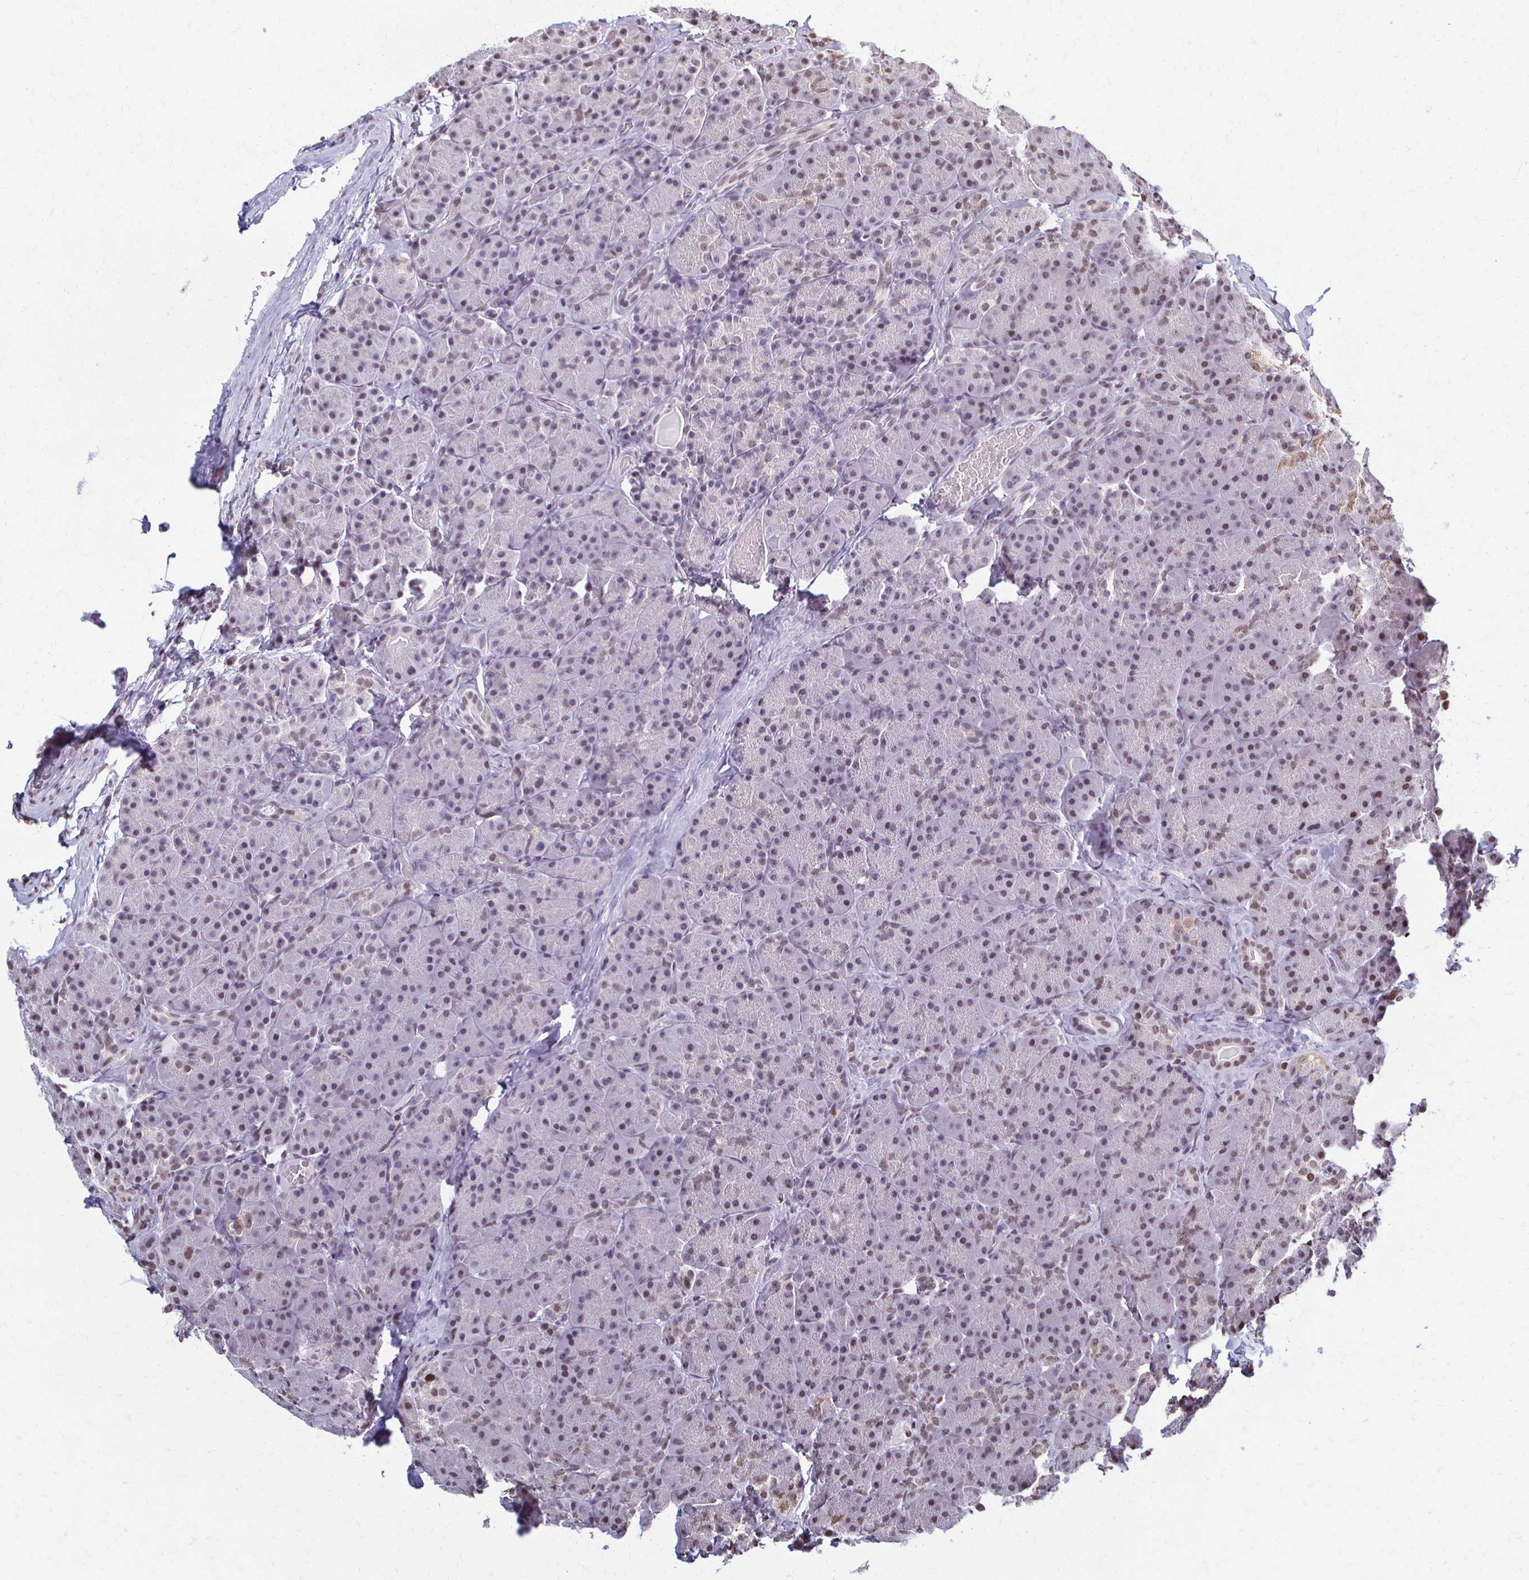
{"staining": {"intensity": "moderate", "quantity": "<25%", "location": "nuclear"}, "tissue": "pancreas", "cell_type": "Exocrine glandular cells", "image_type": "normal", "snomed": [{"axis": "morphology", "description": "Normal tissue, NOS"}, {"axis": "topography", "description": "Pancreas"}], "caption": "Exocrine glandular cells exhibit low levels of moderate nuclear expression in about <25% of cells in benign human pancreas.", "gene": "HOXA9", "patient": {"sex": "male", "age": 57}}